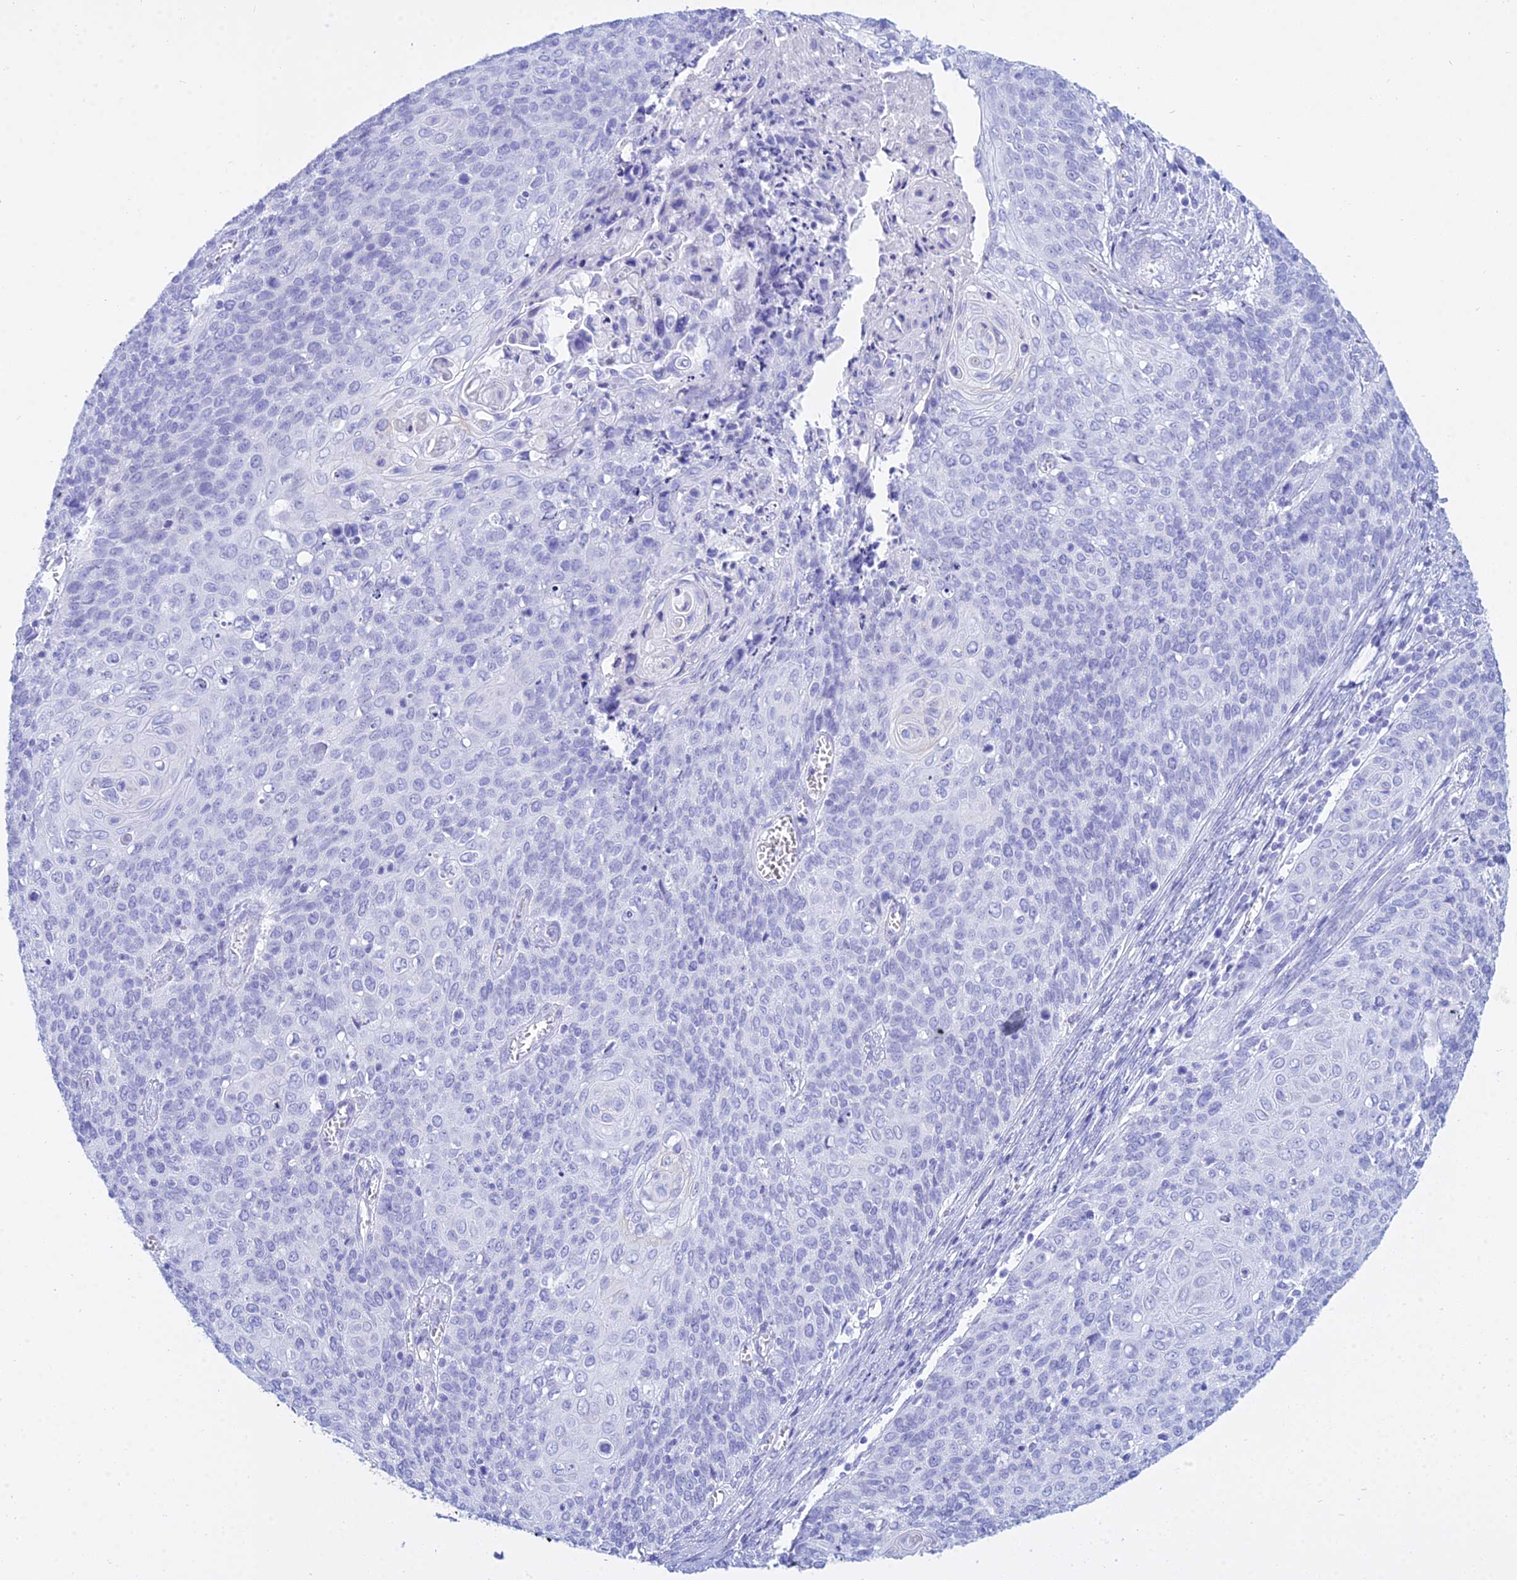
{"staining": {"intensity": "negative", "quantity": "none", "location": "none"}, "tissue": "cervical cancer", "cell_type": "Tumor cells", "image_type": "cancer", "snomed": [{"axis": "morphology", "description": "Squamous cell carcinoma, NOS"}, {"axis": "topography", "description": "Cervix"}], "caption": "Human cervical cancer (squamous cell carcinoma) stained for a protein using immunohistochemistry (IHC) shows no positivity in tumor cells.", "gene": "PATE4", "patient": {"sex": "female", "age": 39}}